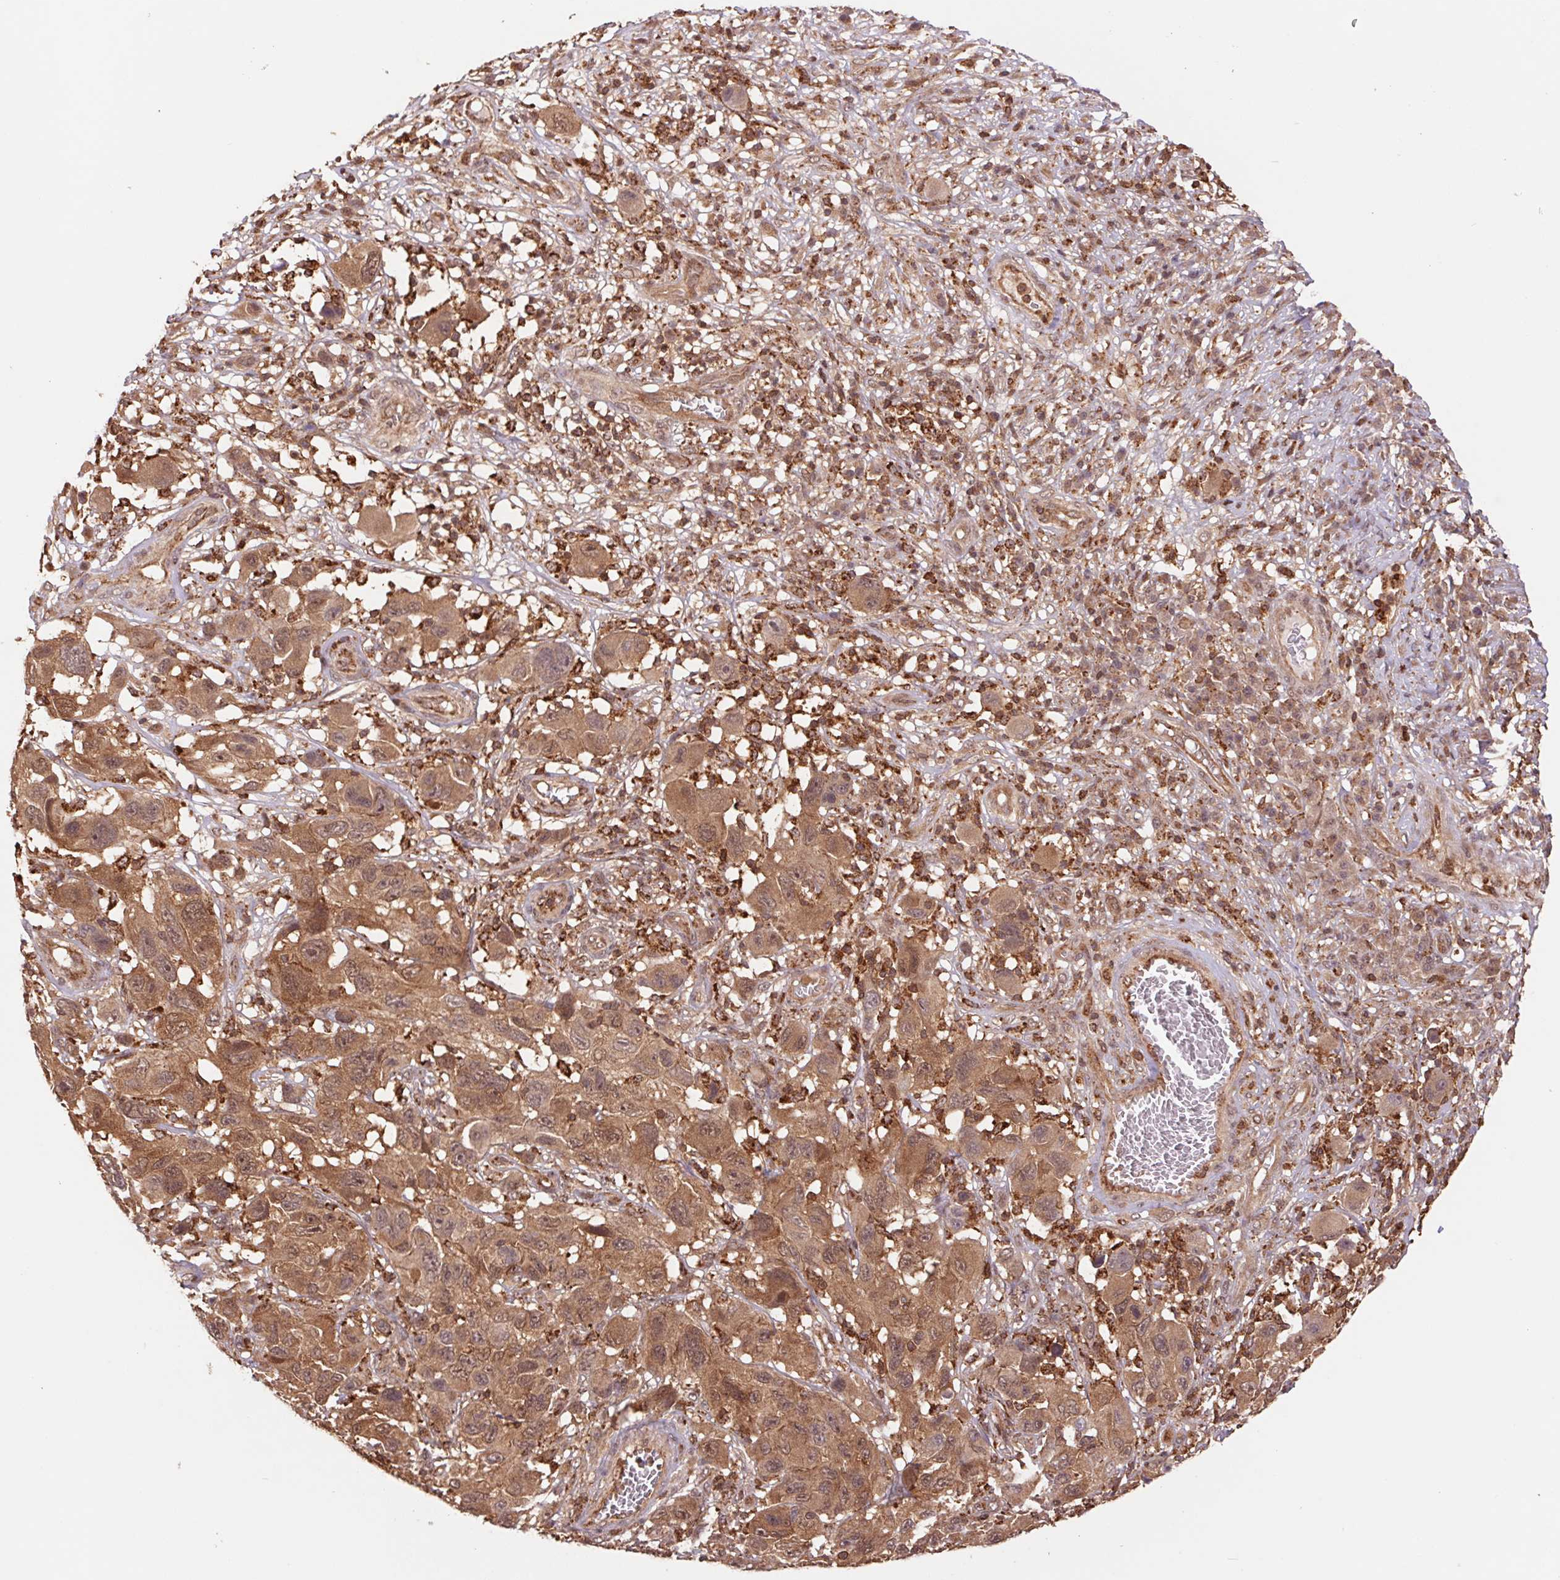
{"staining": {"intensity": "moderate", "quantity": ">75%", "location": "cytoplasmic/membranous,nuclear"}, "tissue": "melanoma", "cell_type": "Tumor cells", "image_type": "cancer", "snomed": [{"axis": "morphology", "description": "Malignant melanoma, NOS"}, {"axis": "topography", "description": "Skin"}], "caption": "A brown stain shows moderate cytoplasmic/membranous and nuclear expression of a protein in human melanoma tumor cells.", "gene": "URM1", "patient": {"sex": "male", "age": 53}}